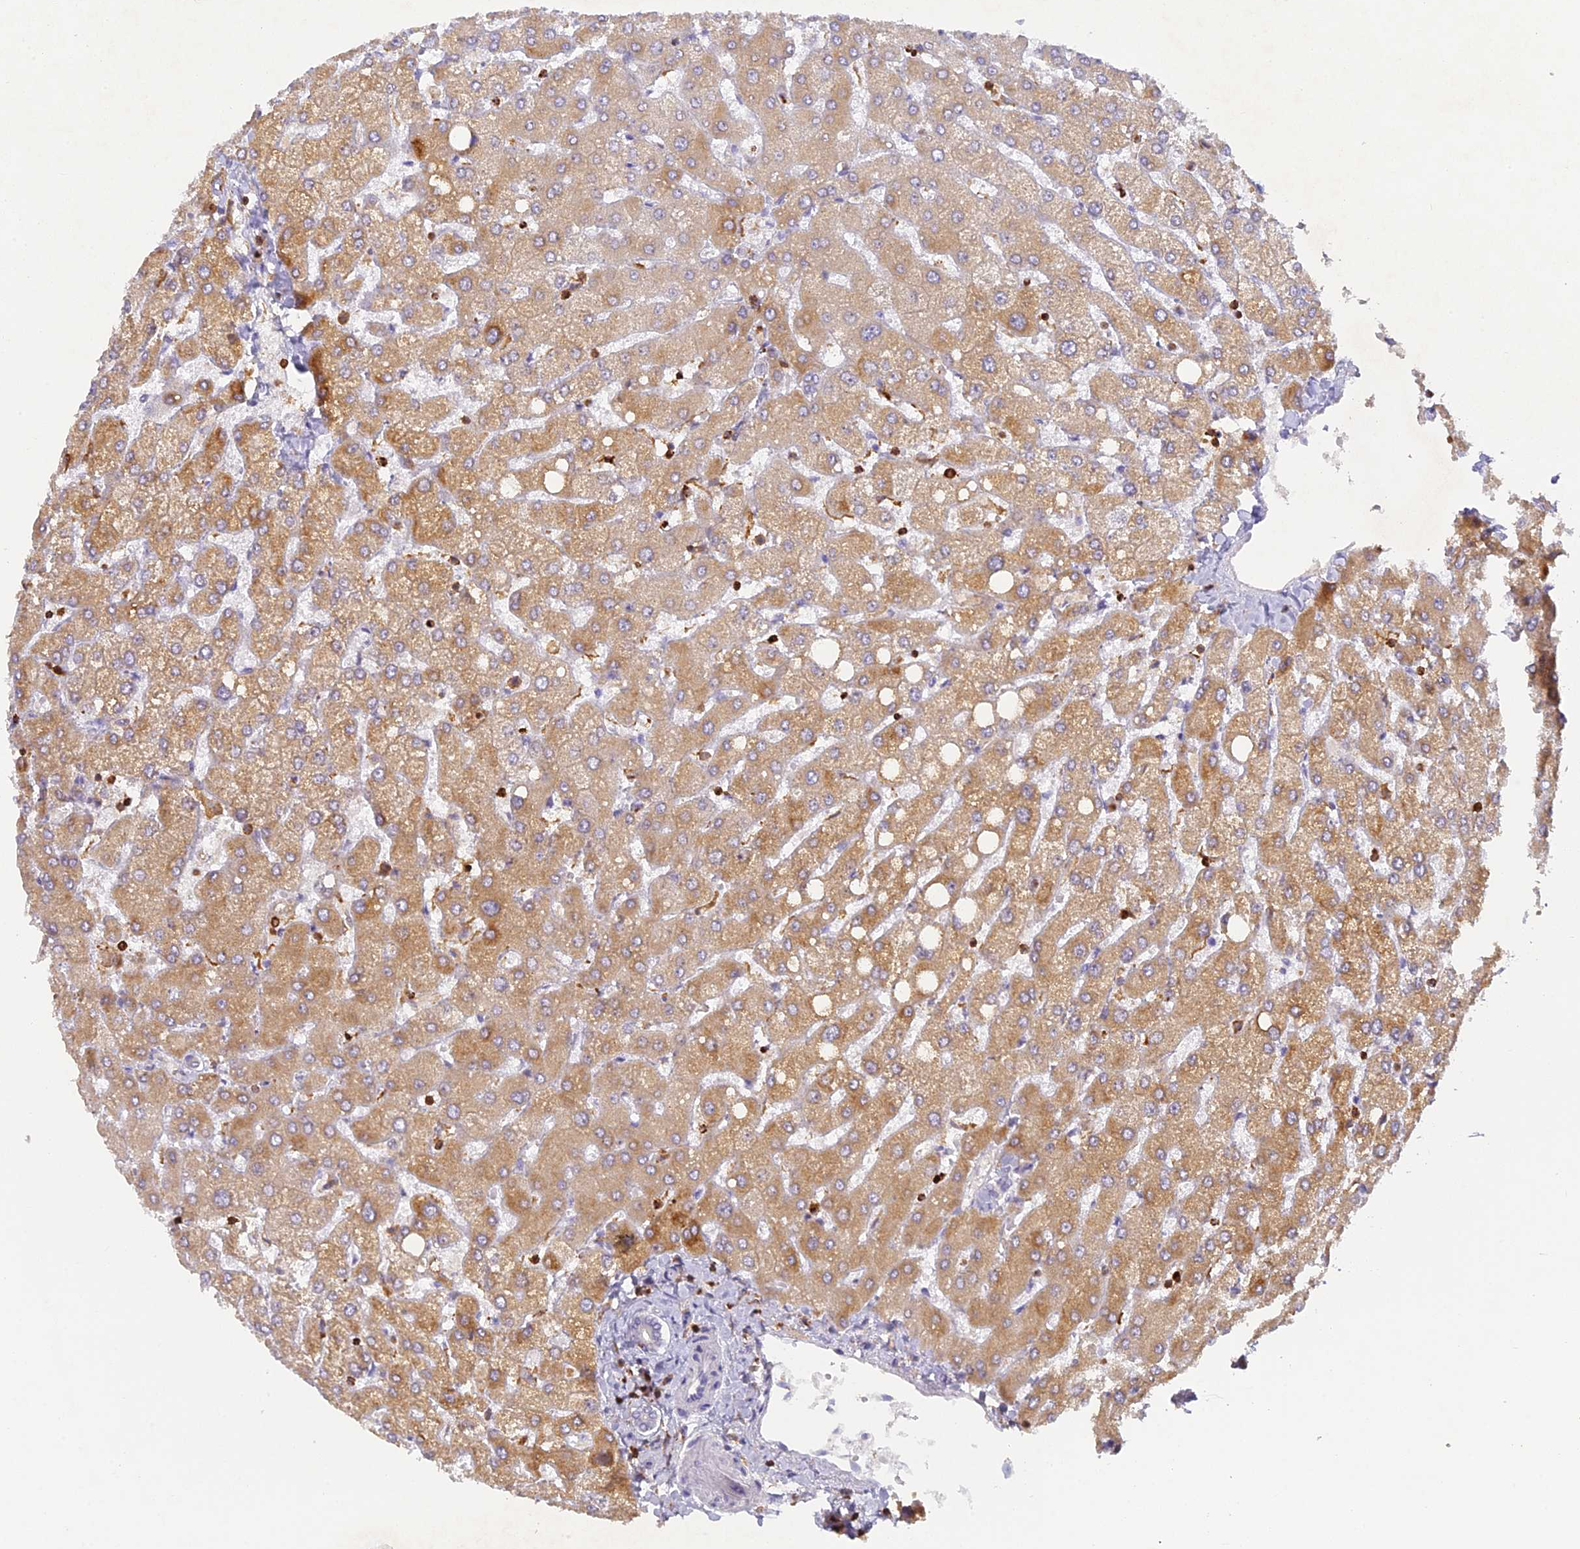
{"staining": {"intensity": "negative", "quantity": "none", "location": "none"}, "tissue": "liver", "cell_type": "Cholangiocytes", "image_type": "normal", "snomed": [{"axis": "morphology", "description": "Normal tissue, NOS"}, {"axis": "topography", "description": "Liver"}], "caption": "IHC of normal human liver reveals no positivity in cholangiocytes.", "gene": "FYB1", "patient": {"sex": "female", "age": 54}}